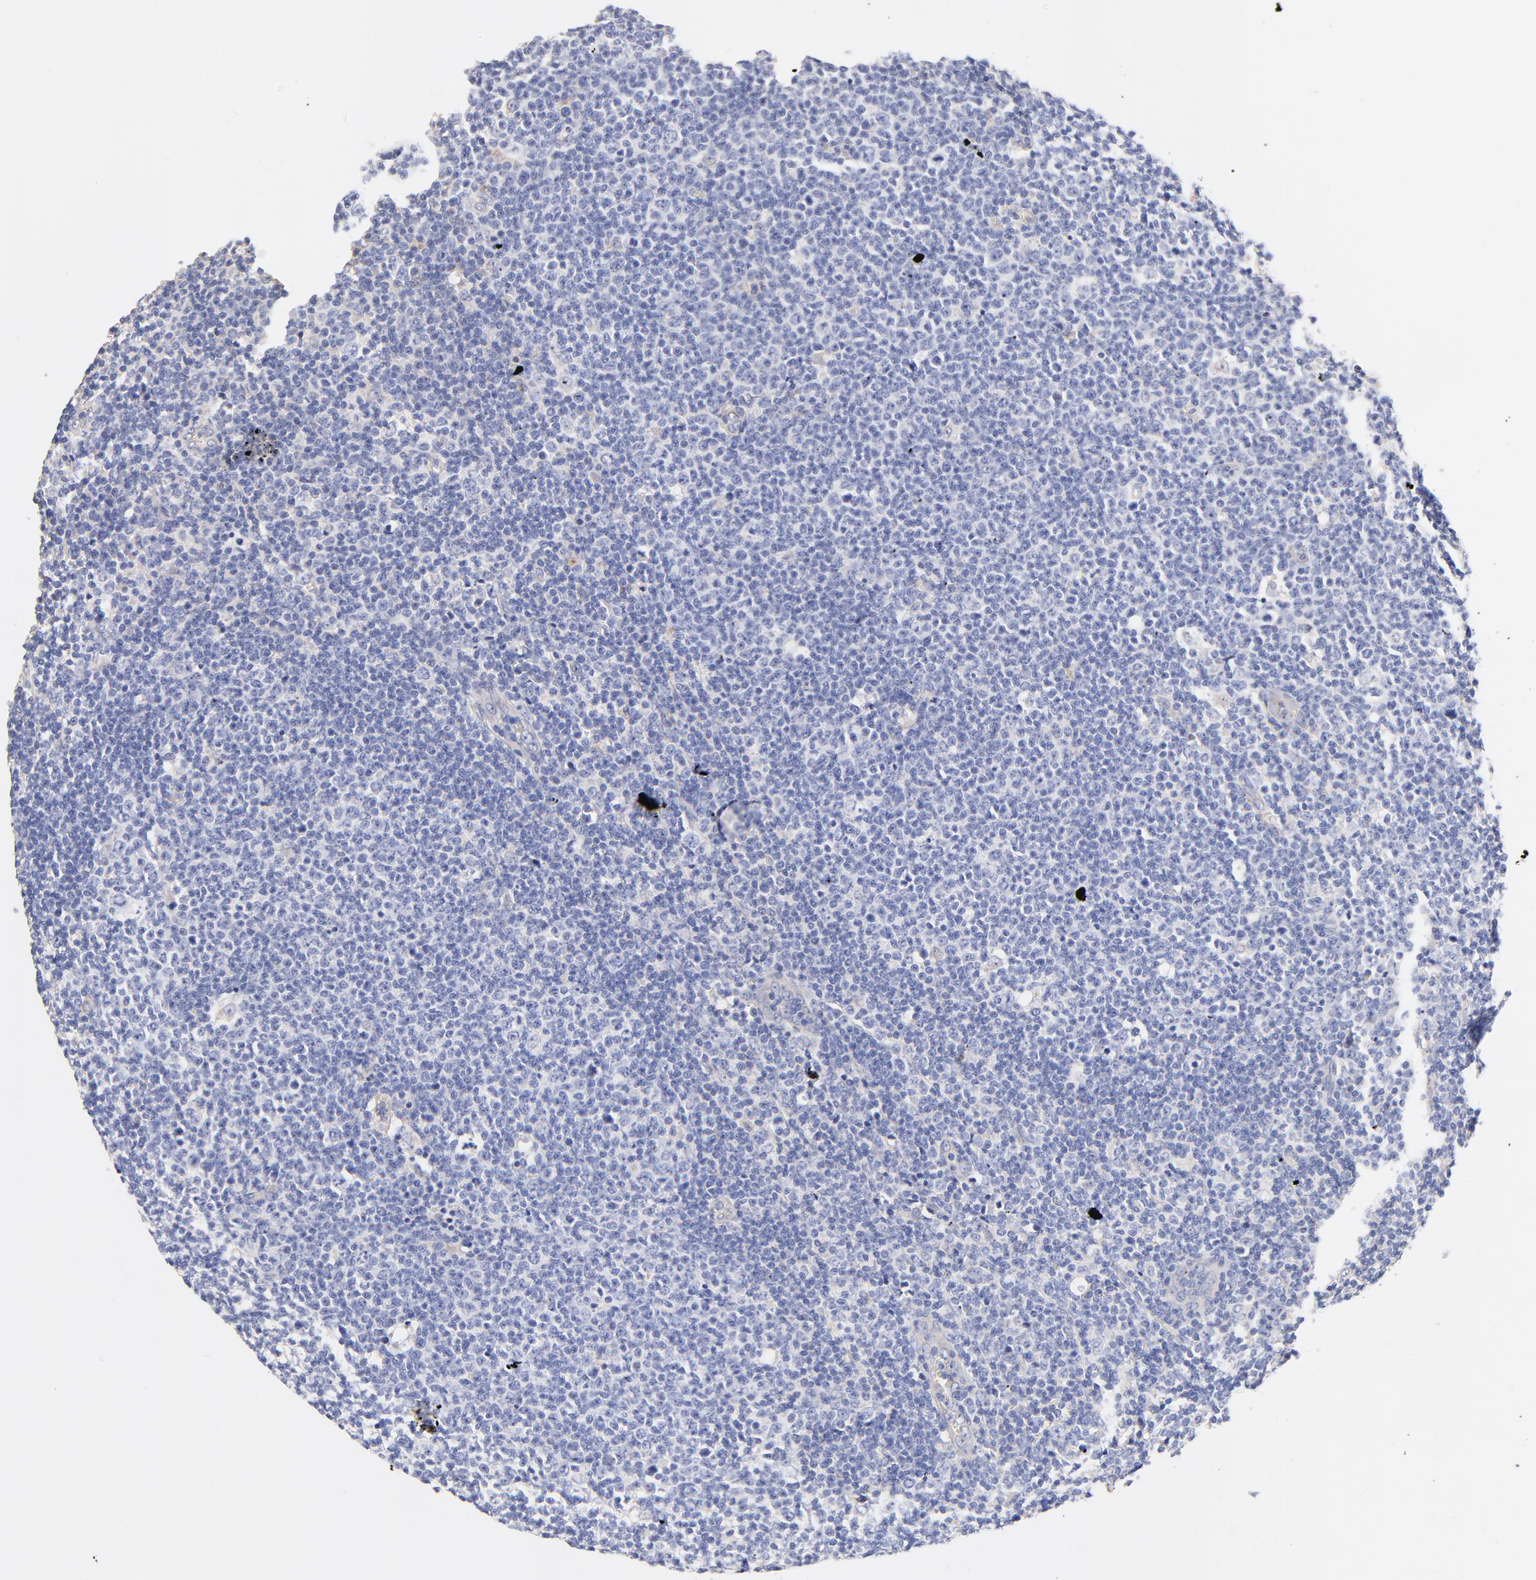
{"staining": {"intensity": "weak", "quantity": "<25%", "location": "cytoplasmic/membranous"}, "tissue": "lymphoma", "cell_type": "Tumor cells", "image_type": "cancer", "snomed": [{"axis": "morphology", "description": "Malignant lymphoma, non-Hodgkin's type, Low grade"}, {"axis": "topography", "description": "Lymph node"}], "caption": "Tumor cells show no significant protein positivity in lymphoma.", "gene": "HS3ST1", "patient": {"sex": "male", "age": 74}}